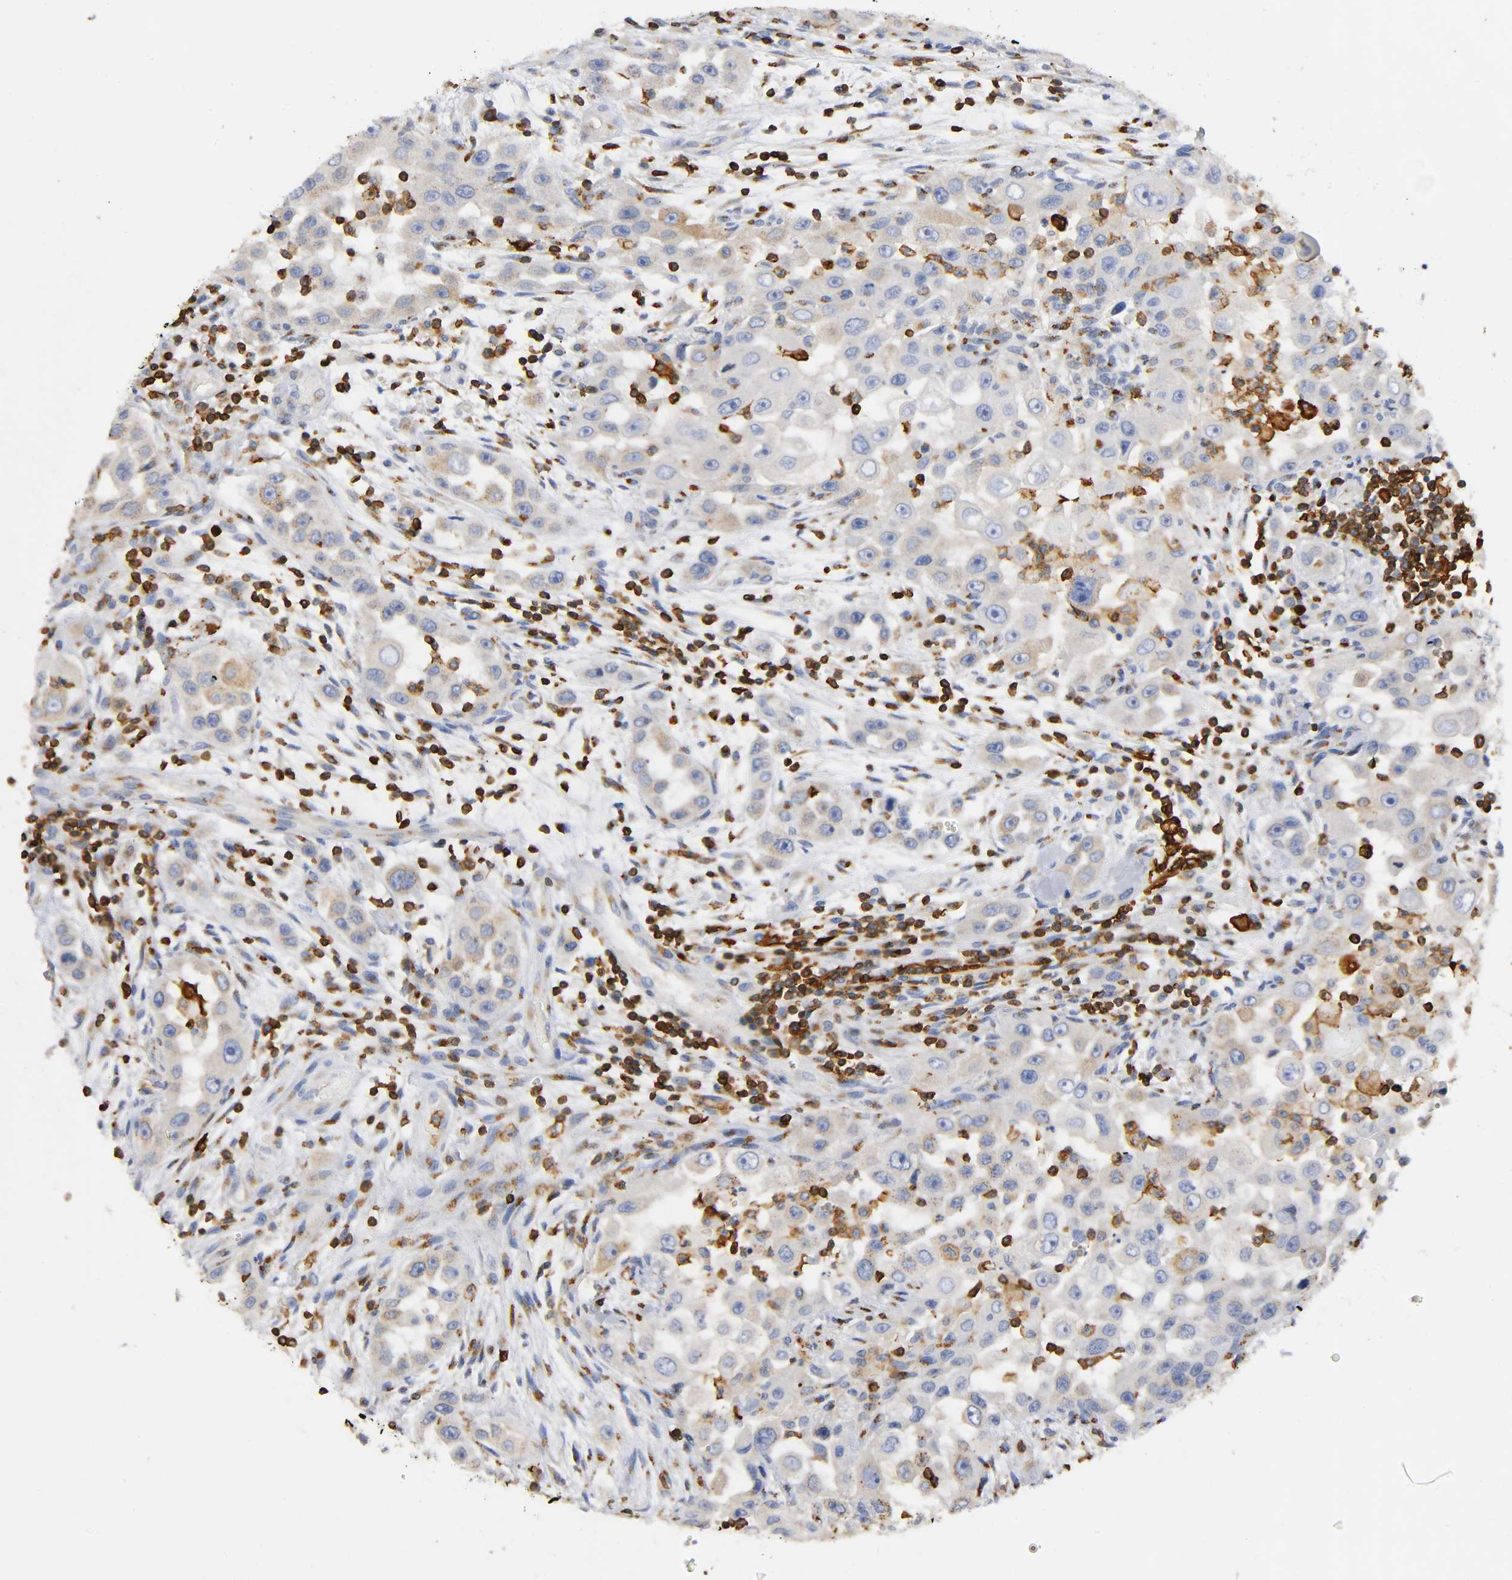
{"staining": {"intensity": "weak", "quantity": ">75%", "location": "nuclear"}, "tissue": "head and neck cancer", "cell_type": "Tumor cells", "image_type": "cancer", "snomed": [{"axis": "morphology", "description": "Carcinoma, NOS"}, {"axis": "topography", "description": "Head-Neck"}], "caption": "Immunohistochemical staining of human head and neck cancer (carcinoma) displays low levels of weak nuclear expression in about >75% of tumor cells.", "gene": "CAPN10", "patient": {"sex": "male", "age": 87}}